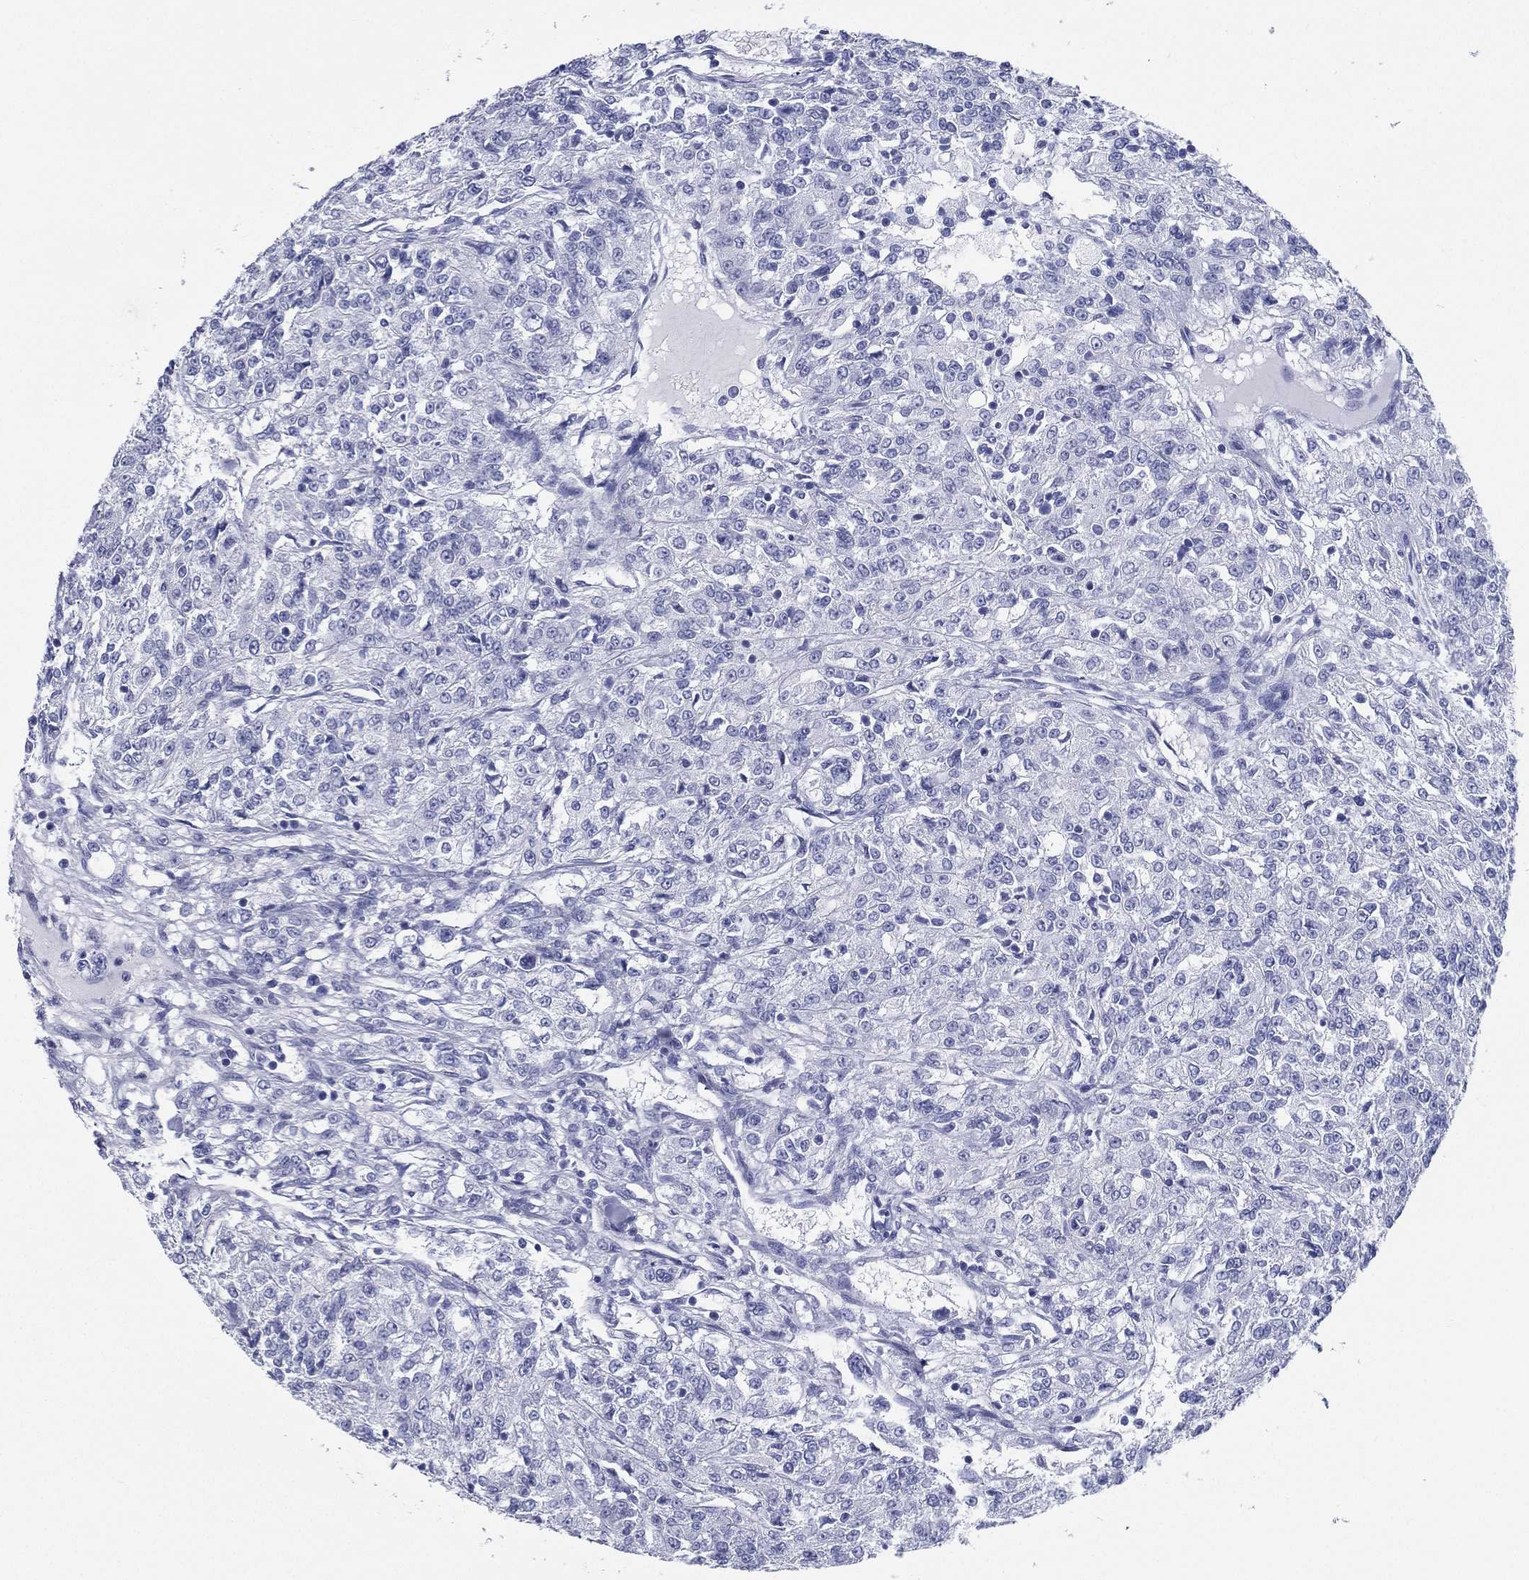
{"staining": {"intensity": "negative", "quantity": "none", "location": "none"}, "tissue": "renal cancer", "cell_type": "Tumor cells", "image_type": "cancer", "snomed": [{"axis": "morphology", "description": "Adenocarcinoma, NOS"}, {"axis": "topography", "description": "Kidney"}], "caption": "This image is of adenocarcinoma (renal) stained with immunohistochemistry to label a protein in brown with the nuclei are counter-stained blue. There is no expression in tumor cells.", "gene": "RSPH4A", "patient": {"sex": "female", "age": 63}}